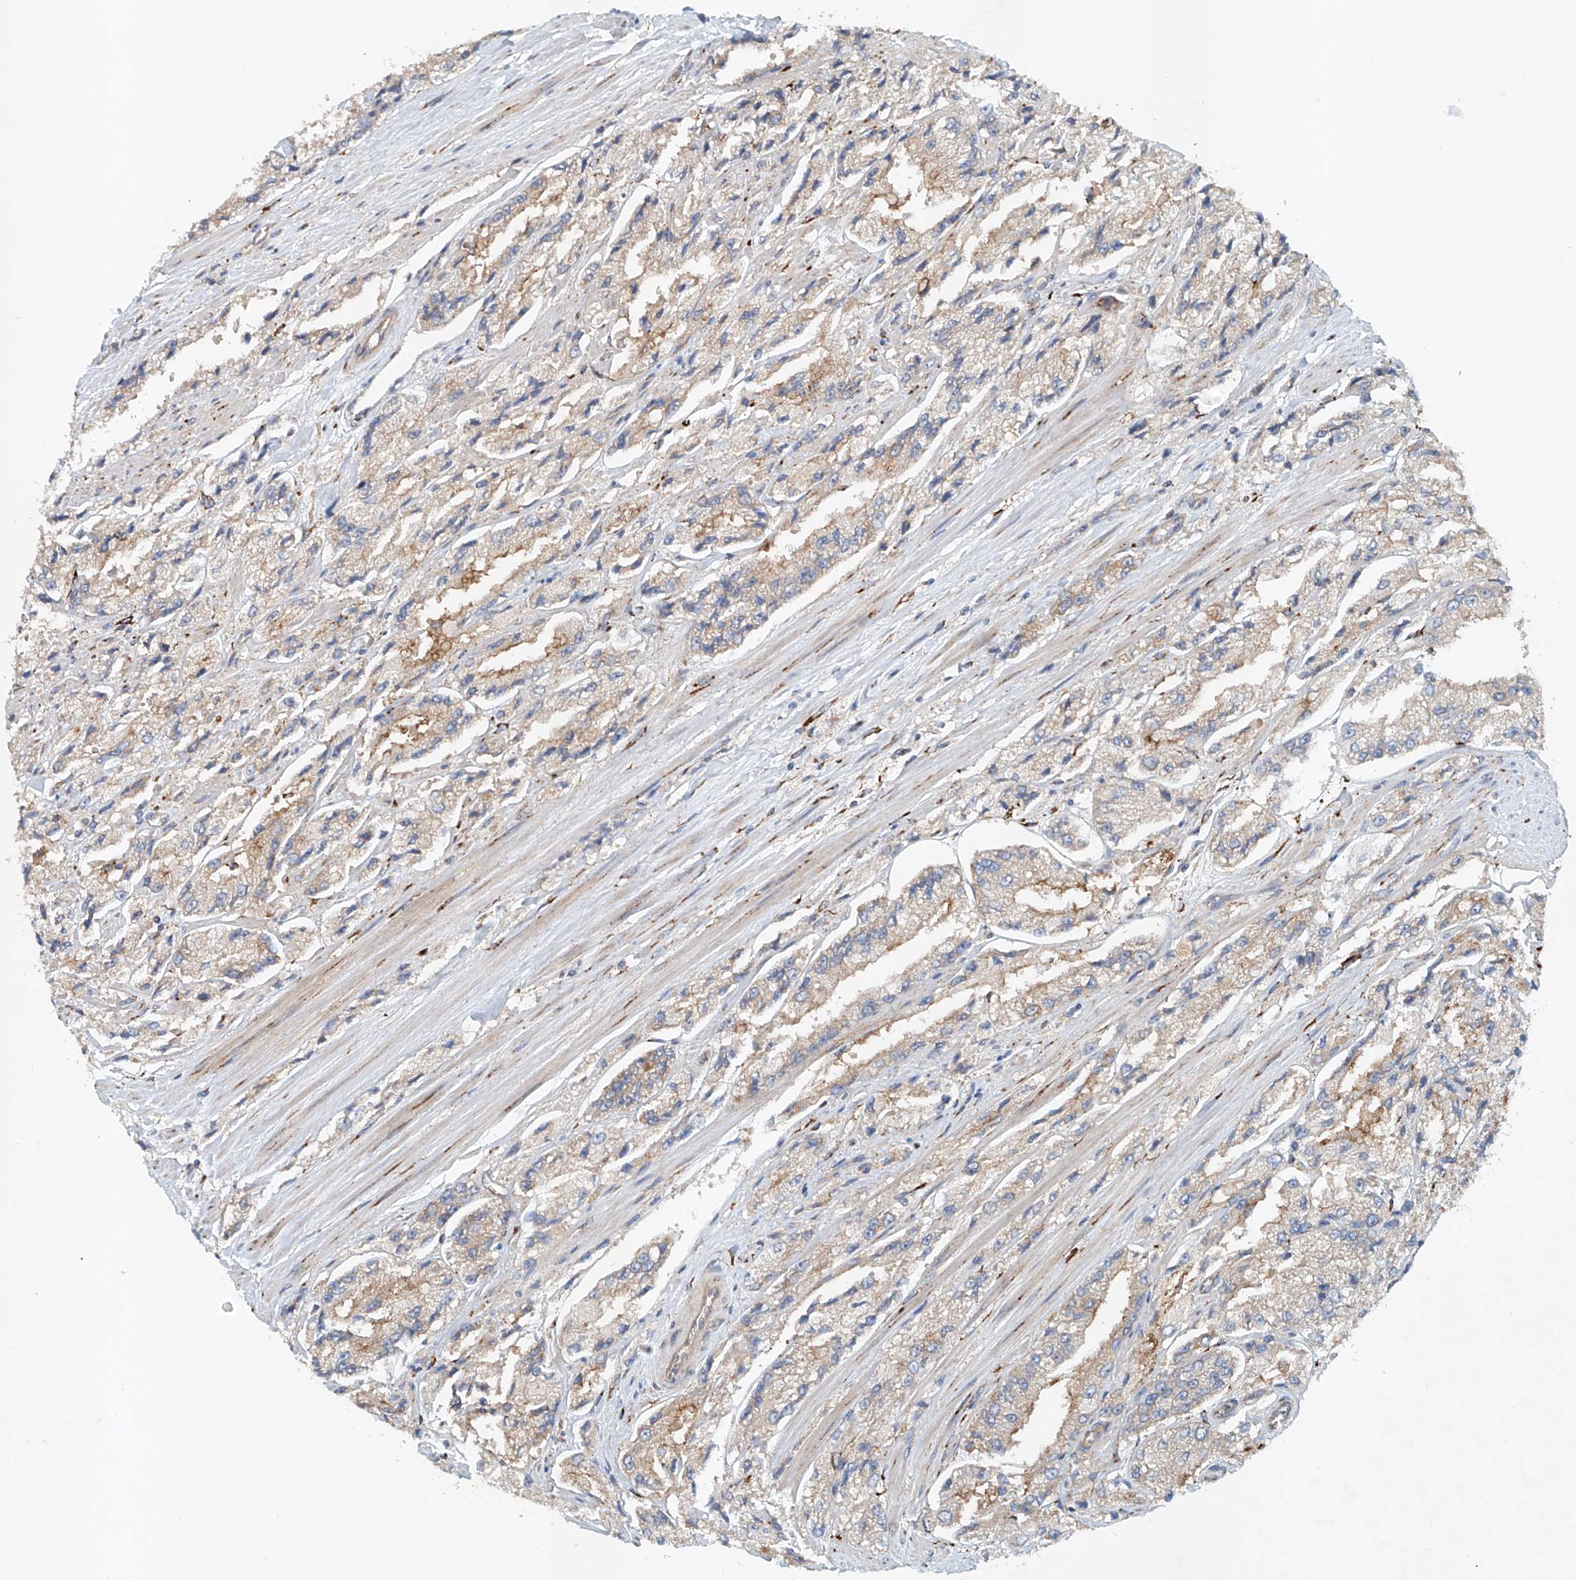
{"staining": {"intensity": "moderate", "quantity": "<25%", "location": "cytoplasmic/membranous"}, "tissue": "prostate cancer", "cell_type": "Tumor cells", "image_type": "cancer", "snomed": [{"axis": "morphology", "description": "Adenocarcinoma, High grade"}, {"axis": "topography", "description": "Prostate"}], "caption": "Immunohistochemical staining of adenocarcinoma (high-grade) (prostate) exhibits moderate cytoplasmic/membranous protein positivity in about <25% of tumor cells. (Brightfield microscopy of DAB IHC at high magnification).", "gene": "SNAP29", "patient": {"sex": "male", "age": 58}}